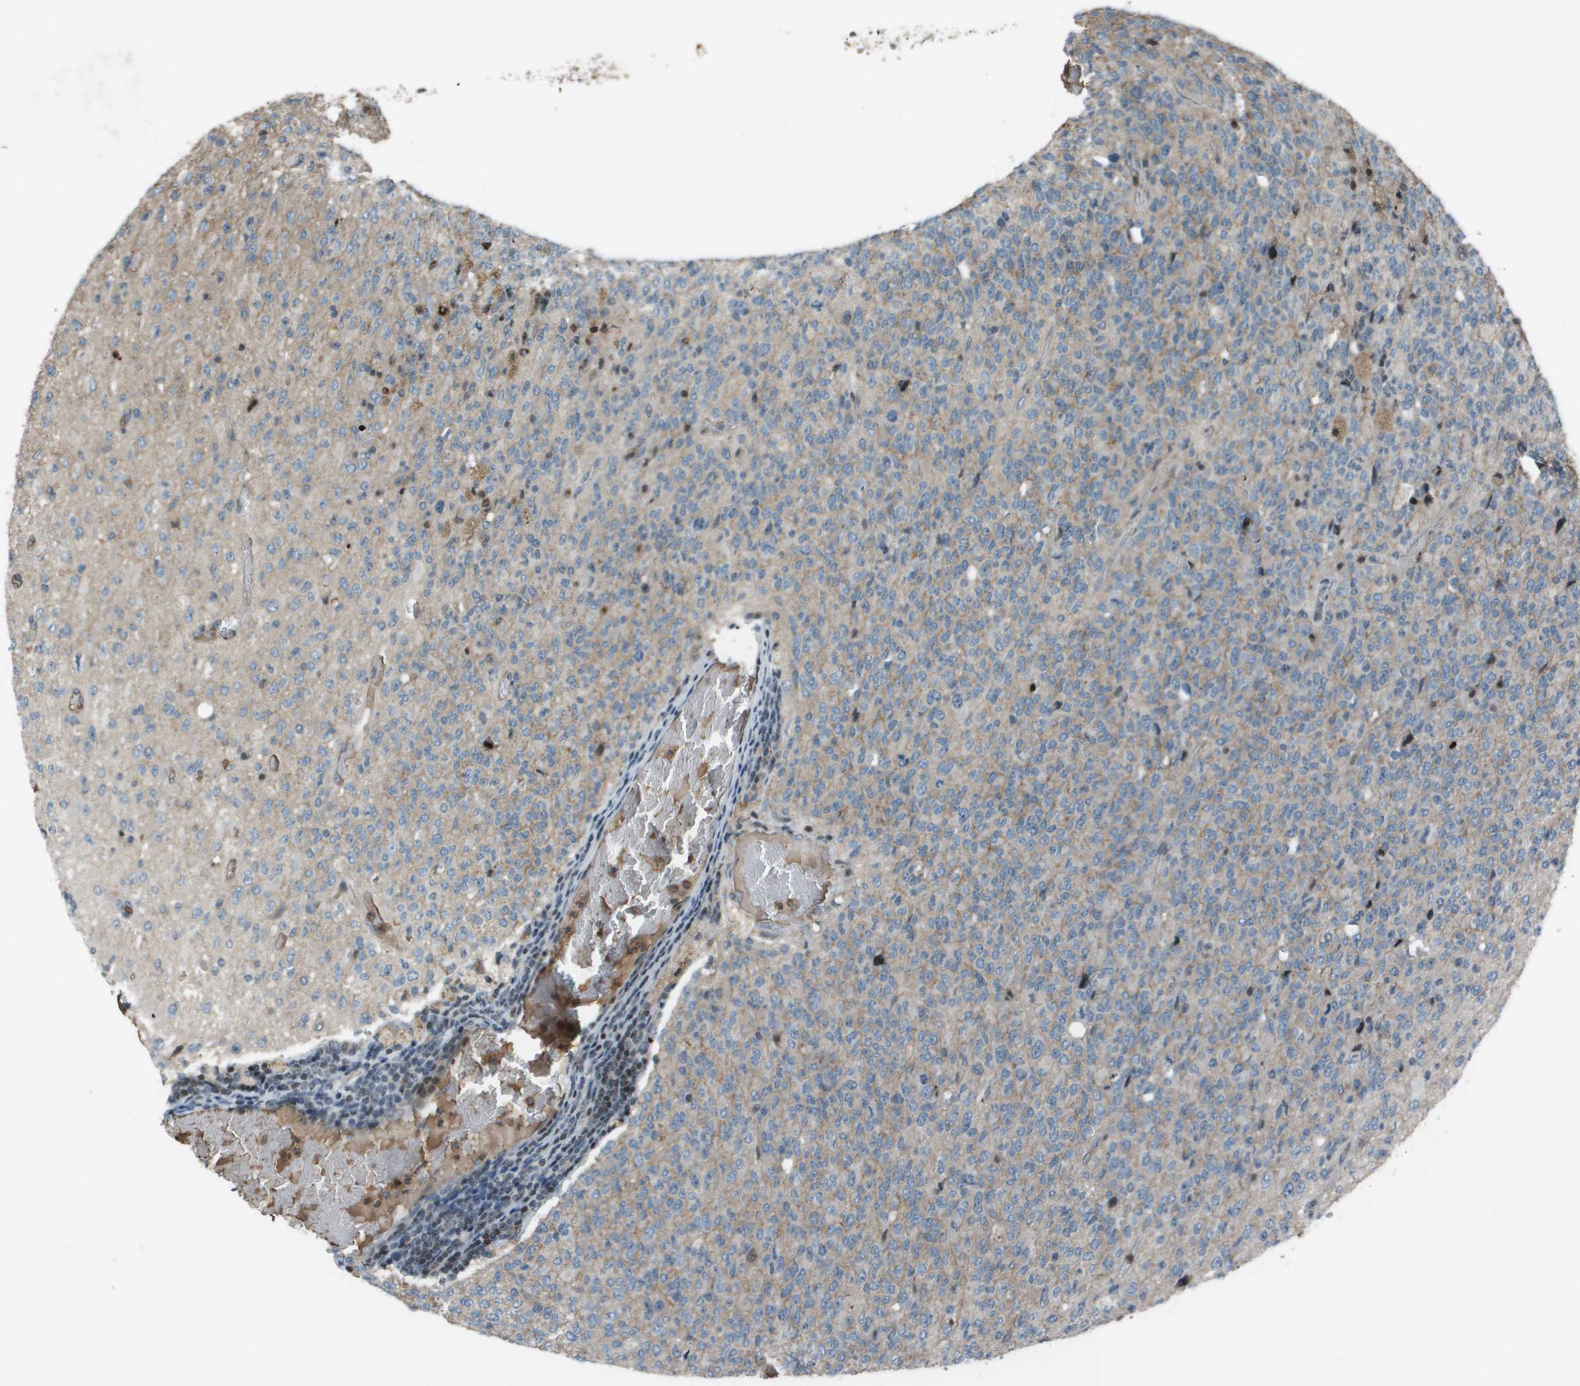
{"staining": {"intensity": "negative", "quantity": "none", "location": "none"}, "tissue": "glioma", "cell_type": "Tumor cells", "image_type": "cancer", "snomed": [{"axis": "morphology", "description": "Glioma, malignant, High grade"}, {"axis": "topography", "description": "pancreas cauda"}], "caption": "Immunohistochemistry of human malignant glioma (high-grade) reveals no expression in tumor cells.", "gene": "CXCL12", "patient": {"sex": "male", "age": 60}}